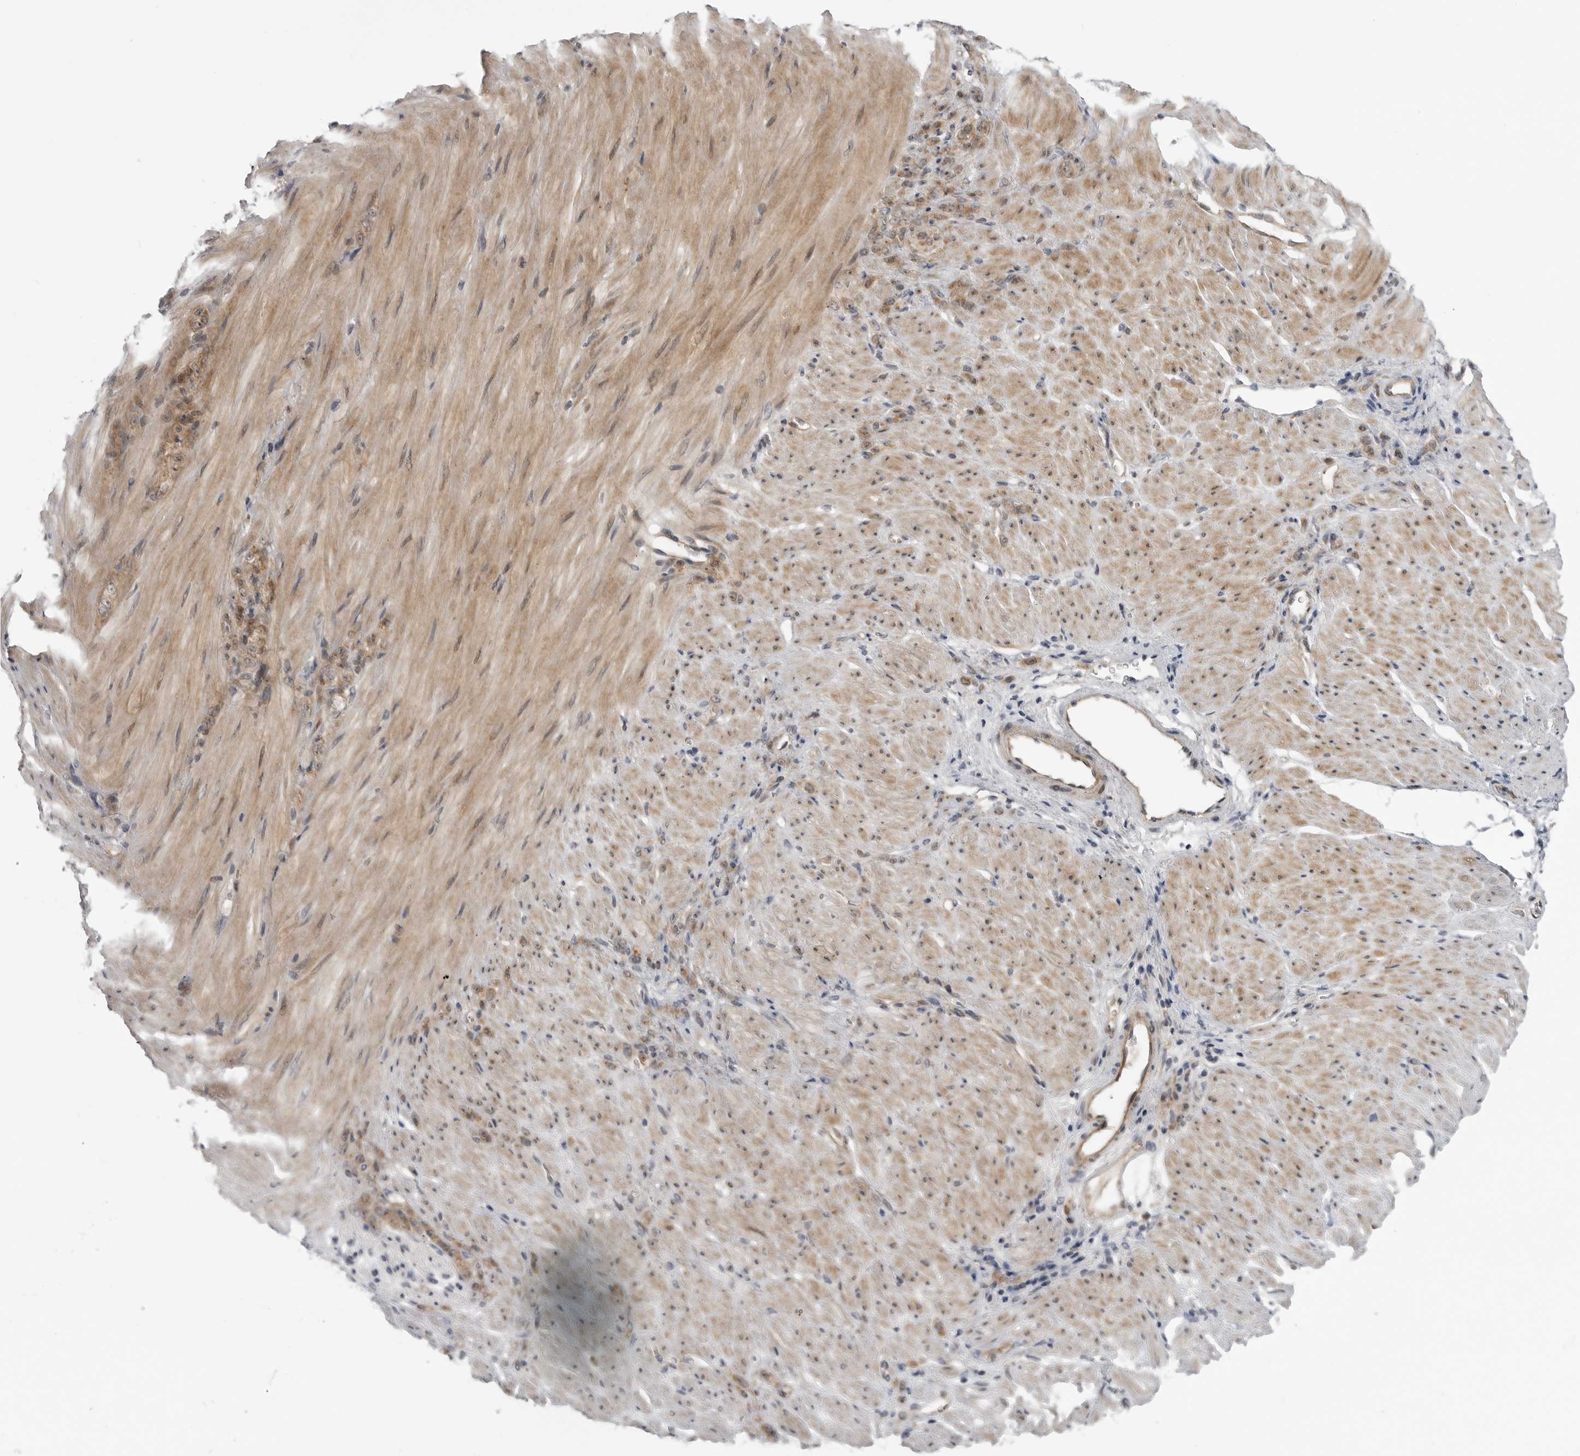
{"staining": {"intensity": "moderate", "quantity": ">75%", "location": "cytoplasmic/membranous"}, "tissue": "stomach cancer", "cell_type": "Tumor cells", "image_type": "cancer", "snomed": [{"axis": "morphology", "description": "Normal tissue, NOS"}, {"axis": "morphology", "description": "Adenocarcinoma, NOS"}, {"axis": "topography", "description": "Stomach"}], "caption": "This is a histology image of immunohistochemistry staining of stomach adenocarcinoma, which shows moderate positivity in the cytoplasmic/membranous of tumor cells.", "gene": "LRRC45", "patient": {"sex": "male", "age": 82}}